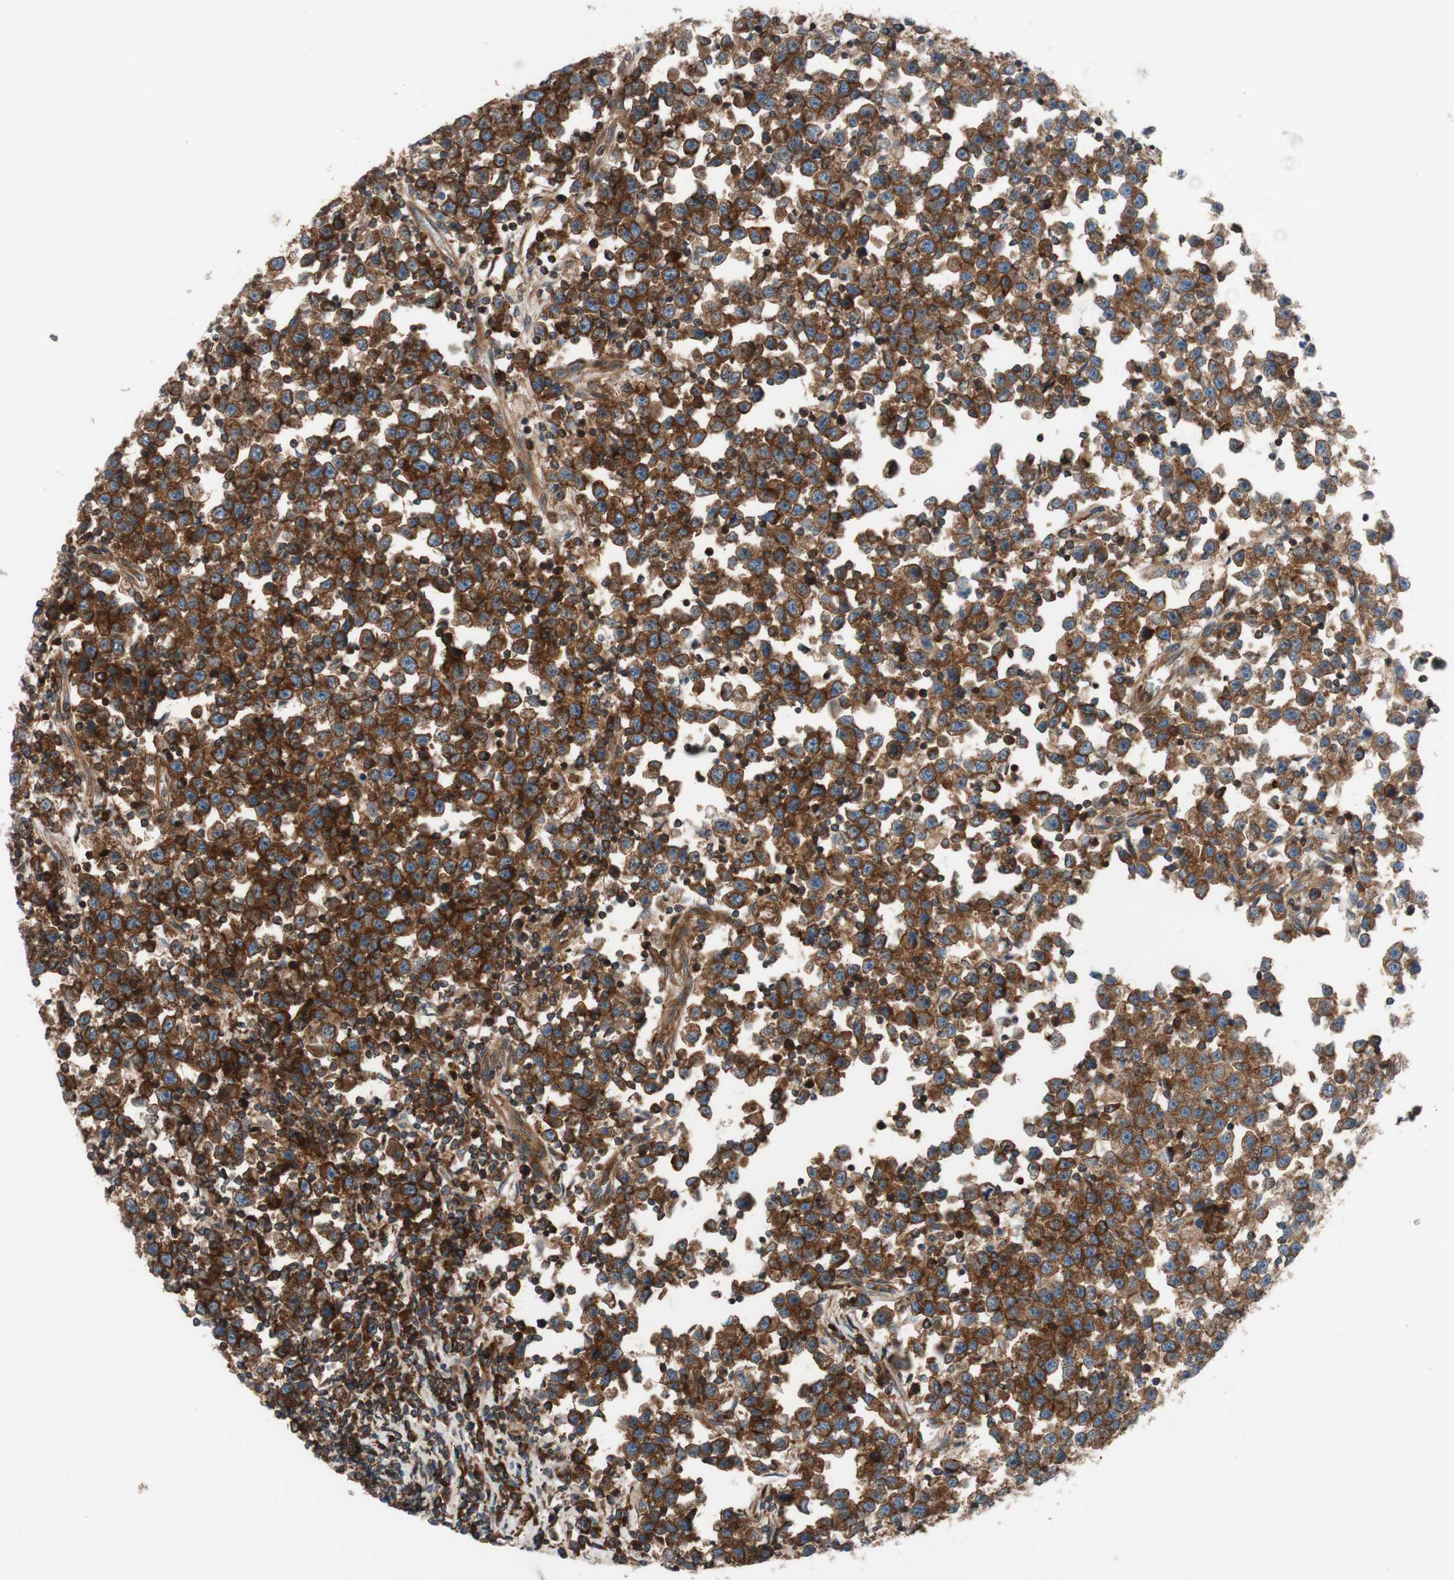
{"staining": {"intensity": "strong", "quantity": ">75%", "location": "cytoplasmic/membranous"}, "tissue": "testis cancer", "cell_type": "Tumor cells", "image_type": "cancer", "snomed": [{"axis": "morphology", "description": "Seminoma, NOS"}, {"axis": "topography", "description": "Testis"}], "caption": "A high amount of strong cytoplasmic/membranous expression is identified in approximately >75% of tumor cells in seminoma (testis) tissue.", "gene": "CCN4", "patient": {"sex": "male", "age": 43}}